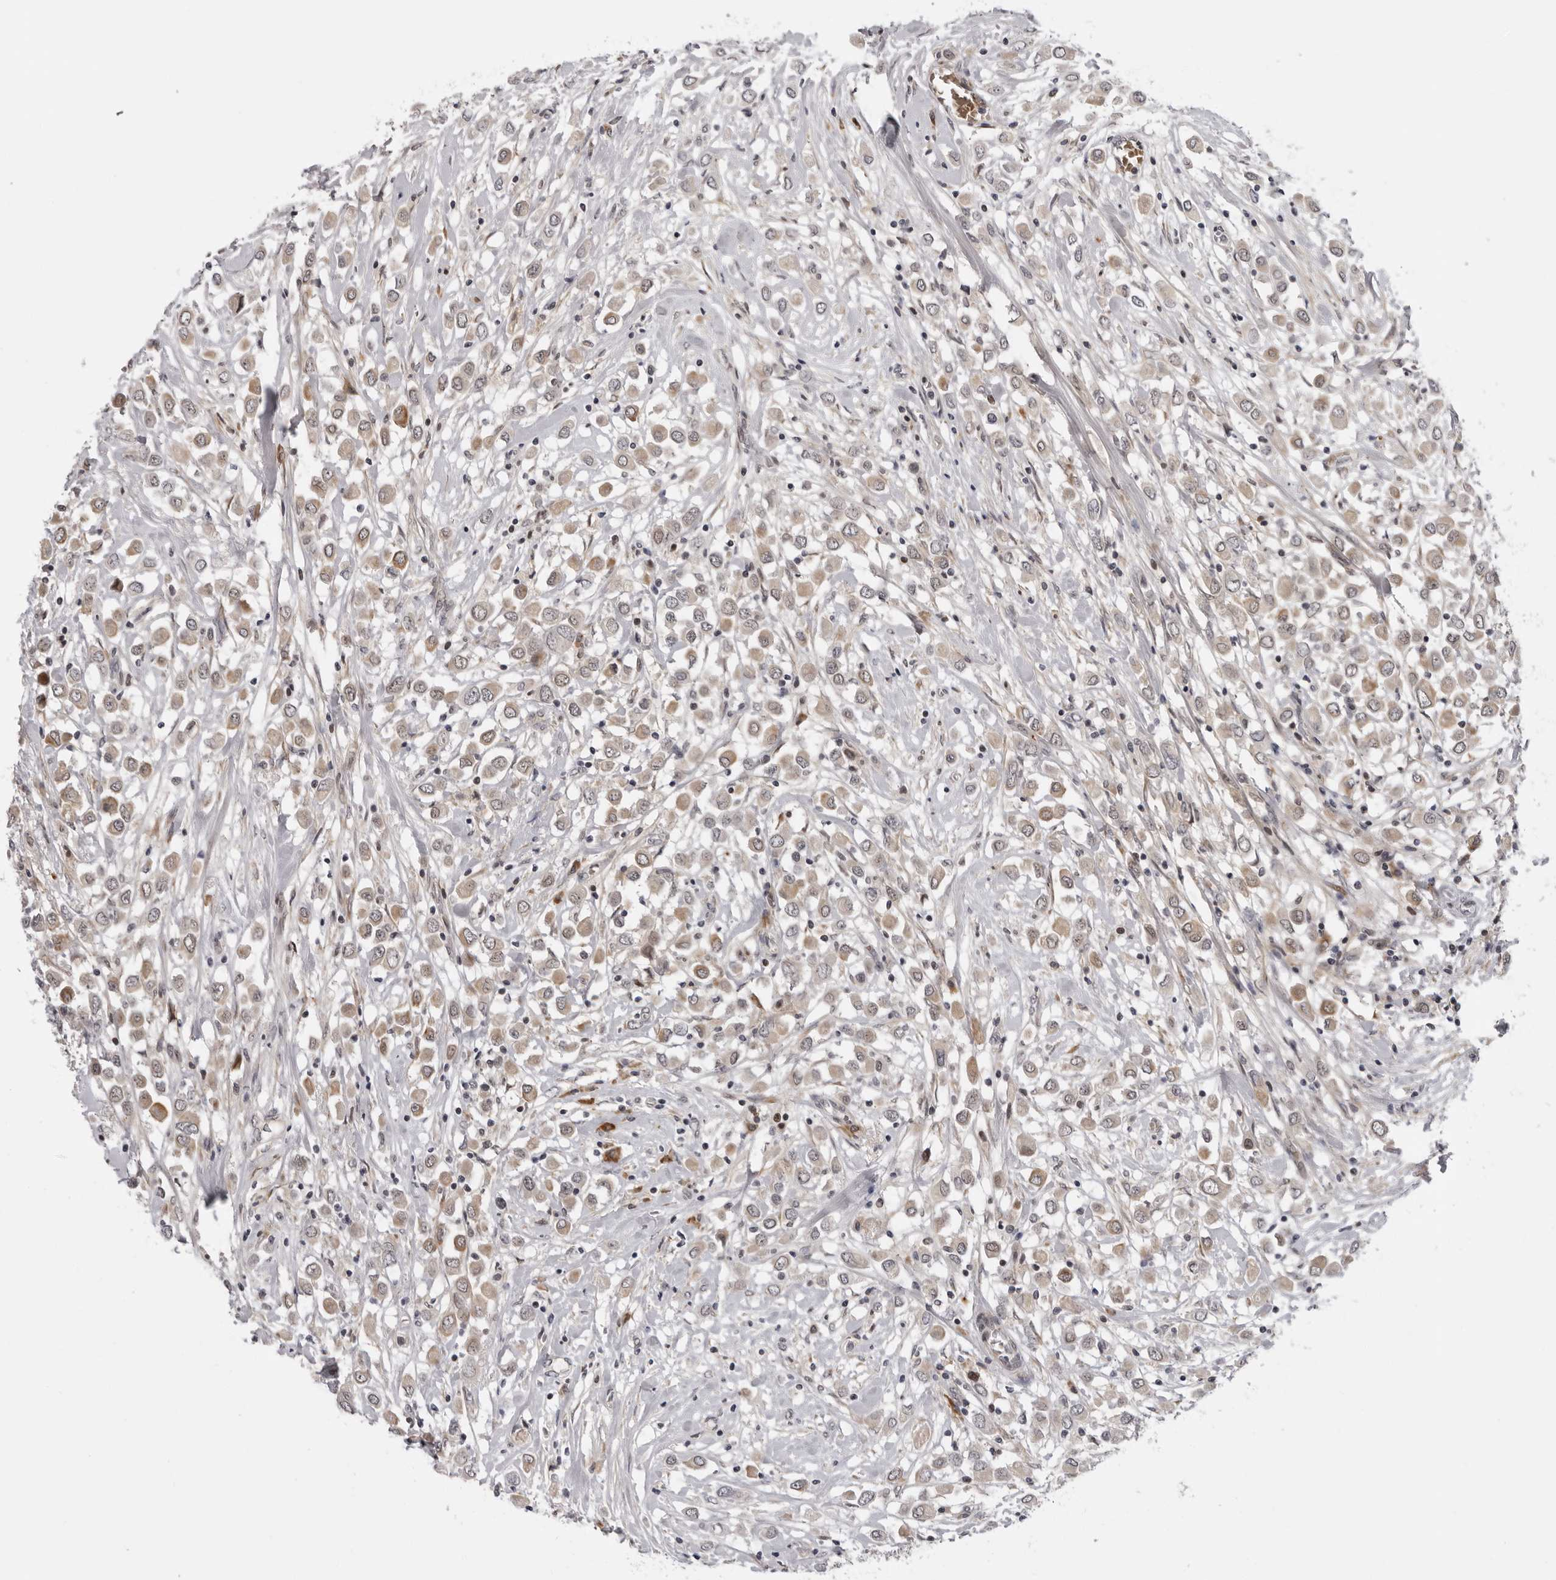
{"staining": {"intensity": "moderate", "quantity": ">75%", "location": "cytoplasmic/membranous,nuclear"}, "tissue": "breast cancer", "cell_type": "Tumor cells", "image_type": "cancer", "snomed": [{"axis": "morphology", "description": "Duct carcinoma"}, {"axis": "topography", "description": "Breast"}], "caption": "Immunohistochemical staining of human breast cancer shows medium levels of moderate cytoplasmic/membranous and nuclear staining in approximately >75% of tumor cells. (Brightfield microscopy of DAB IHC at high magnification).", "gene": "ALPK2", "patient": {"sex": "female", "age": 61}}